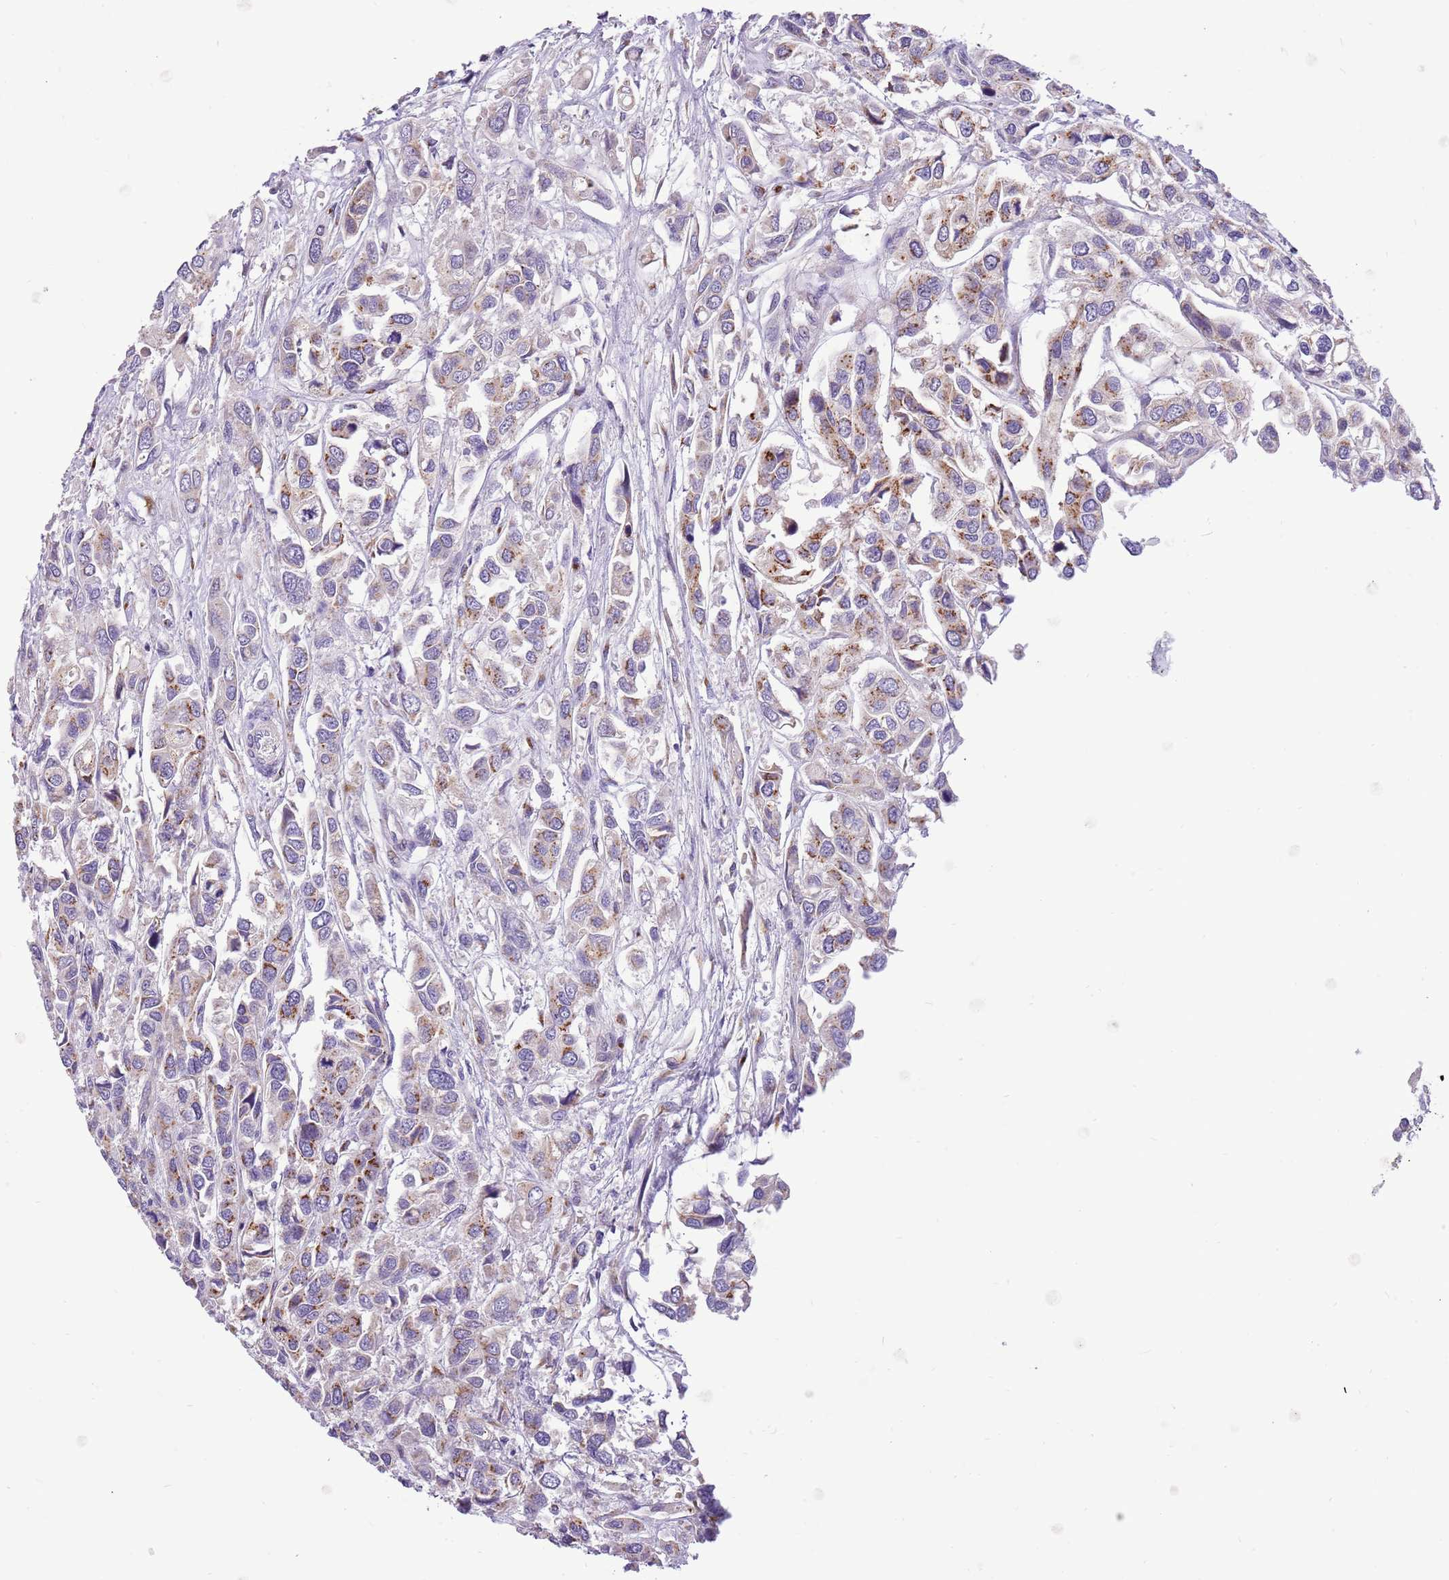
{"staining": {"intensity": "moderate", "quantity": "<25%", "location": "cytoplasmic/membranous"}, "tissue": "urothelial cancer", "cell_type": "Tumor cells", "image_type": "cancer", "snomed": [{"axis": "morphology", "description": "Urothelial carcinoma, High grade"}, {"axis": "topography", "description": "Urinary bladder"}], "caption": "Urothelial cancer tissue shows moderate cytoplasmic/membranous staining in about <25% of tumor cells", "gene": "COX17", "patient": {"sex": "male", "age": 67}}